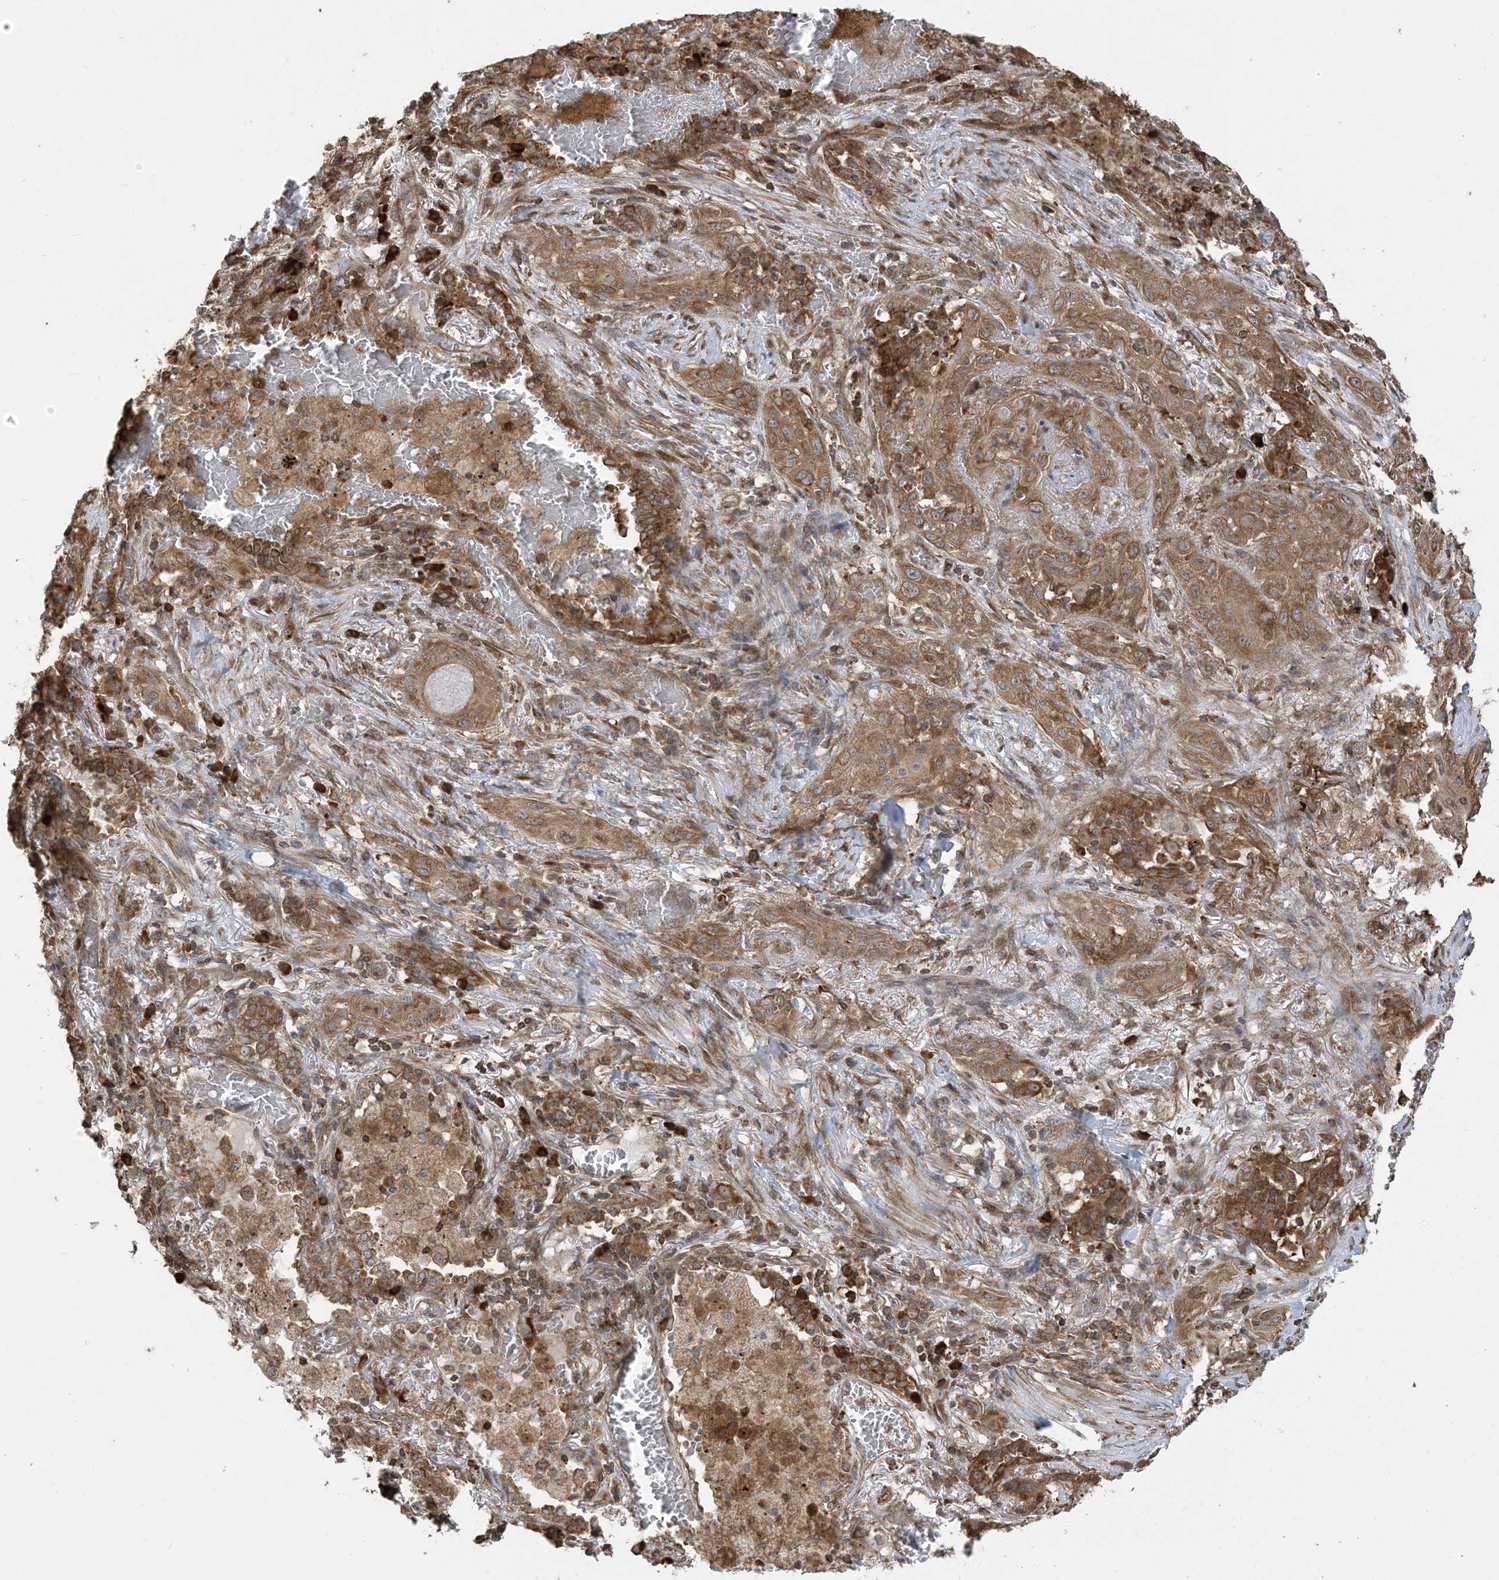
{"staining": {"intensity": "moderate", "quantity": ">75%", "location": "cytoplasmic/membranous"}, "tissue": "lung cancer", "cell_type": "Tumor cells", "image_type": "cancer", "snomed": [{"axis": "morphology", "description": "Squamous cell carcinoma, NOS"}, {"axis": "topography", "description": "Lung"}], "caption": "This is an image of immunohistochemistry staining of lung cancer, which shows moderate staining in the cytoplasmic/membranous of tumor cells.", "gene": "SRP72", "patient": {"sex": "female", "age": 47}}